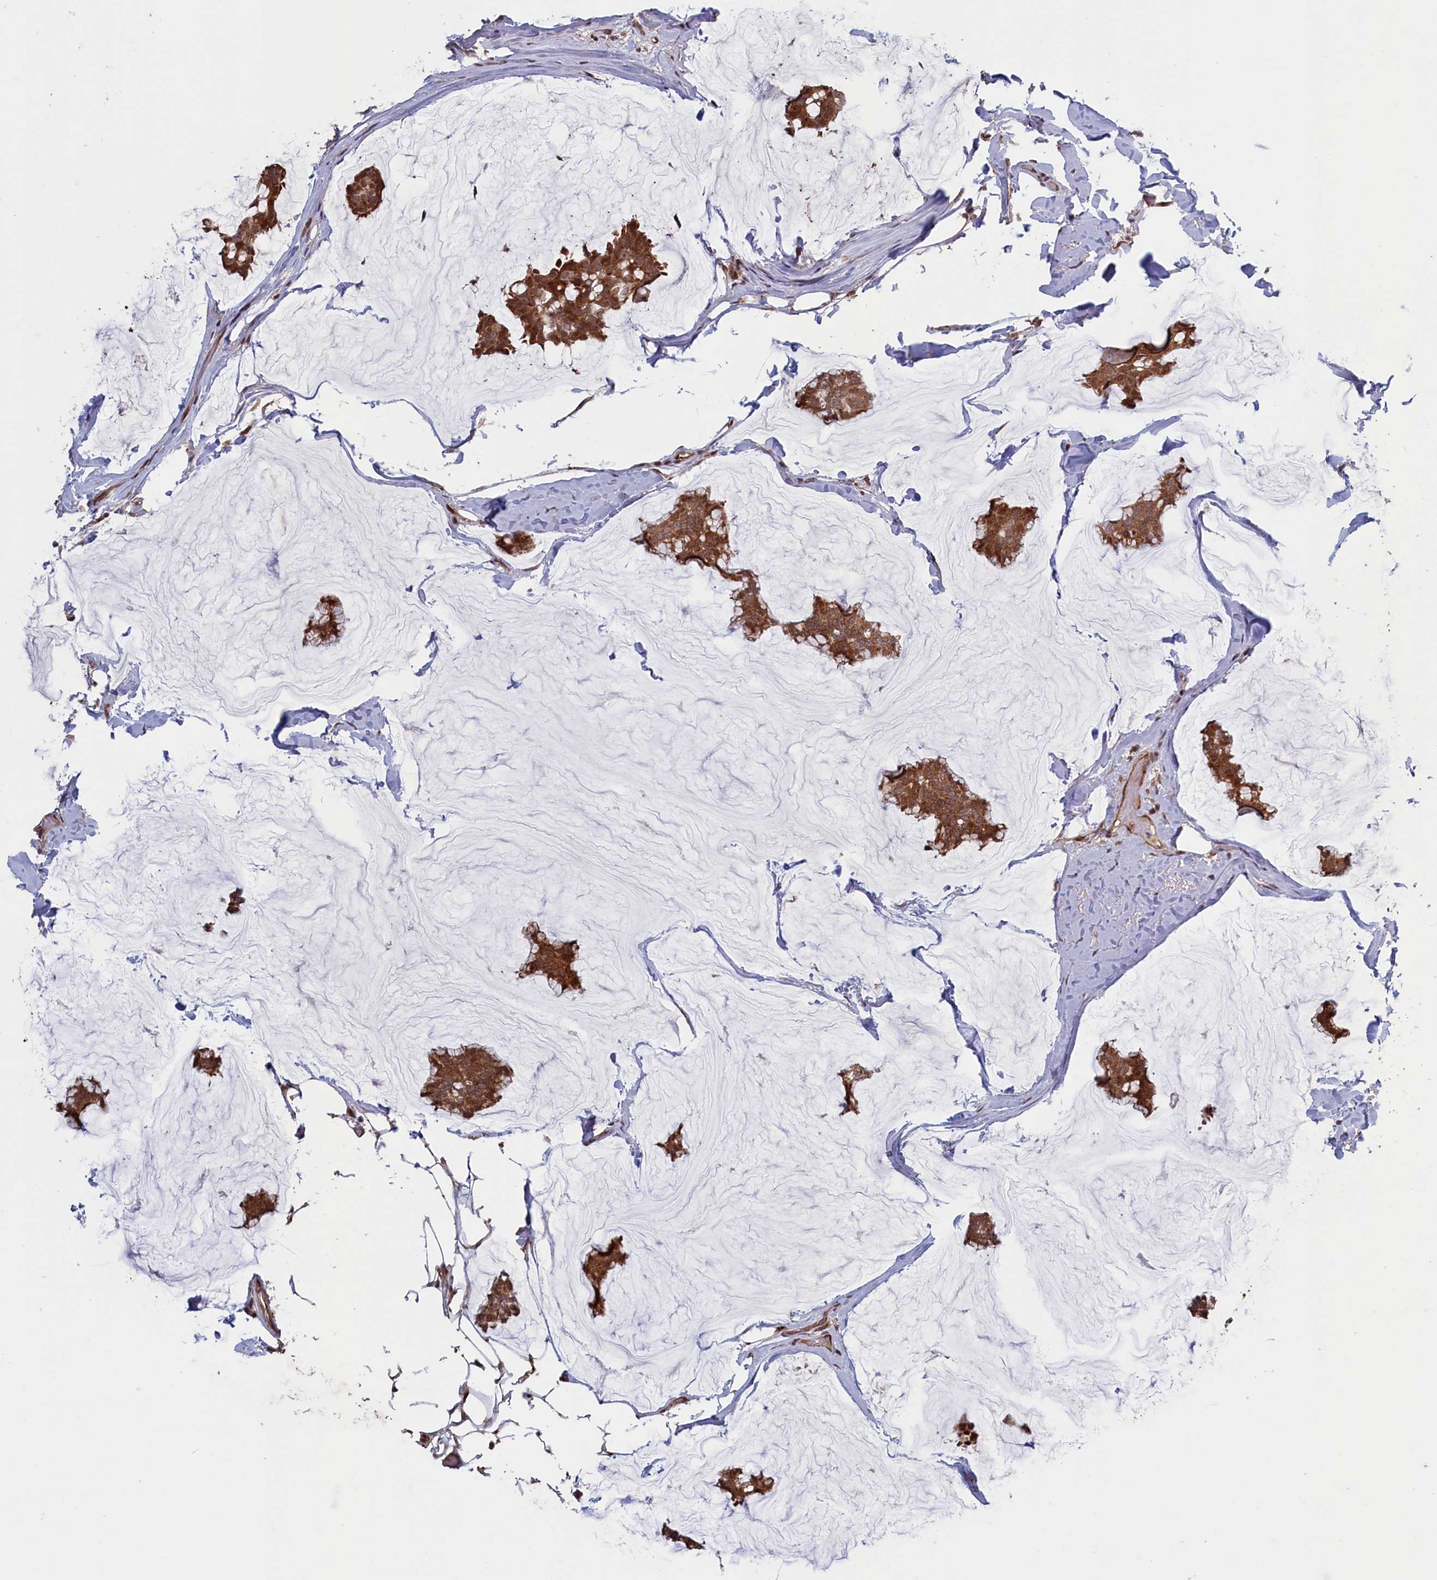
{"staining": {"intensity": "moderate", "quantity": ">75%", "location": "cytoplasmic/membranous,nuclear"}, "tissue": "breast cancer", "cell_type": "Tumor cells", "image_type": "cancer", "snomed": [{"axis": "morphology", "description": "Duct carcinoma"}, {"axis": "topography", "description": "Breast"}], "caption": "Breast cancer stained with DAB (3,3'-diaminobenzidine) IHC exhibits medium levels of moderate cytoplasmic/membranous and nuclear staining in about >75% of tumor cells.", "gene": "LSG1", "patient": {"sex": "female", "age": 93}}